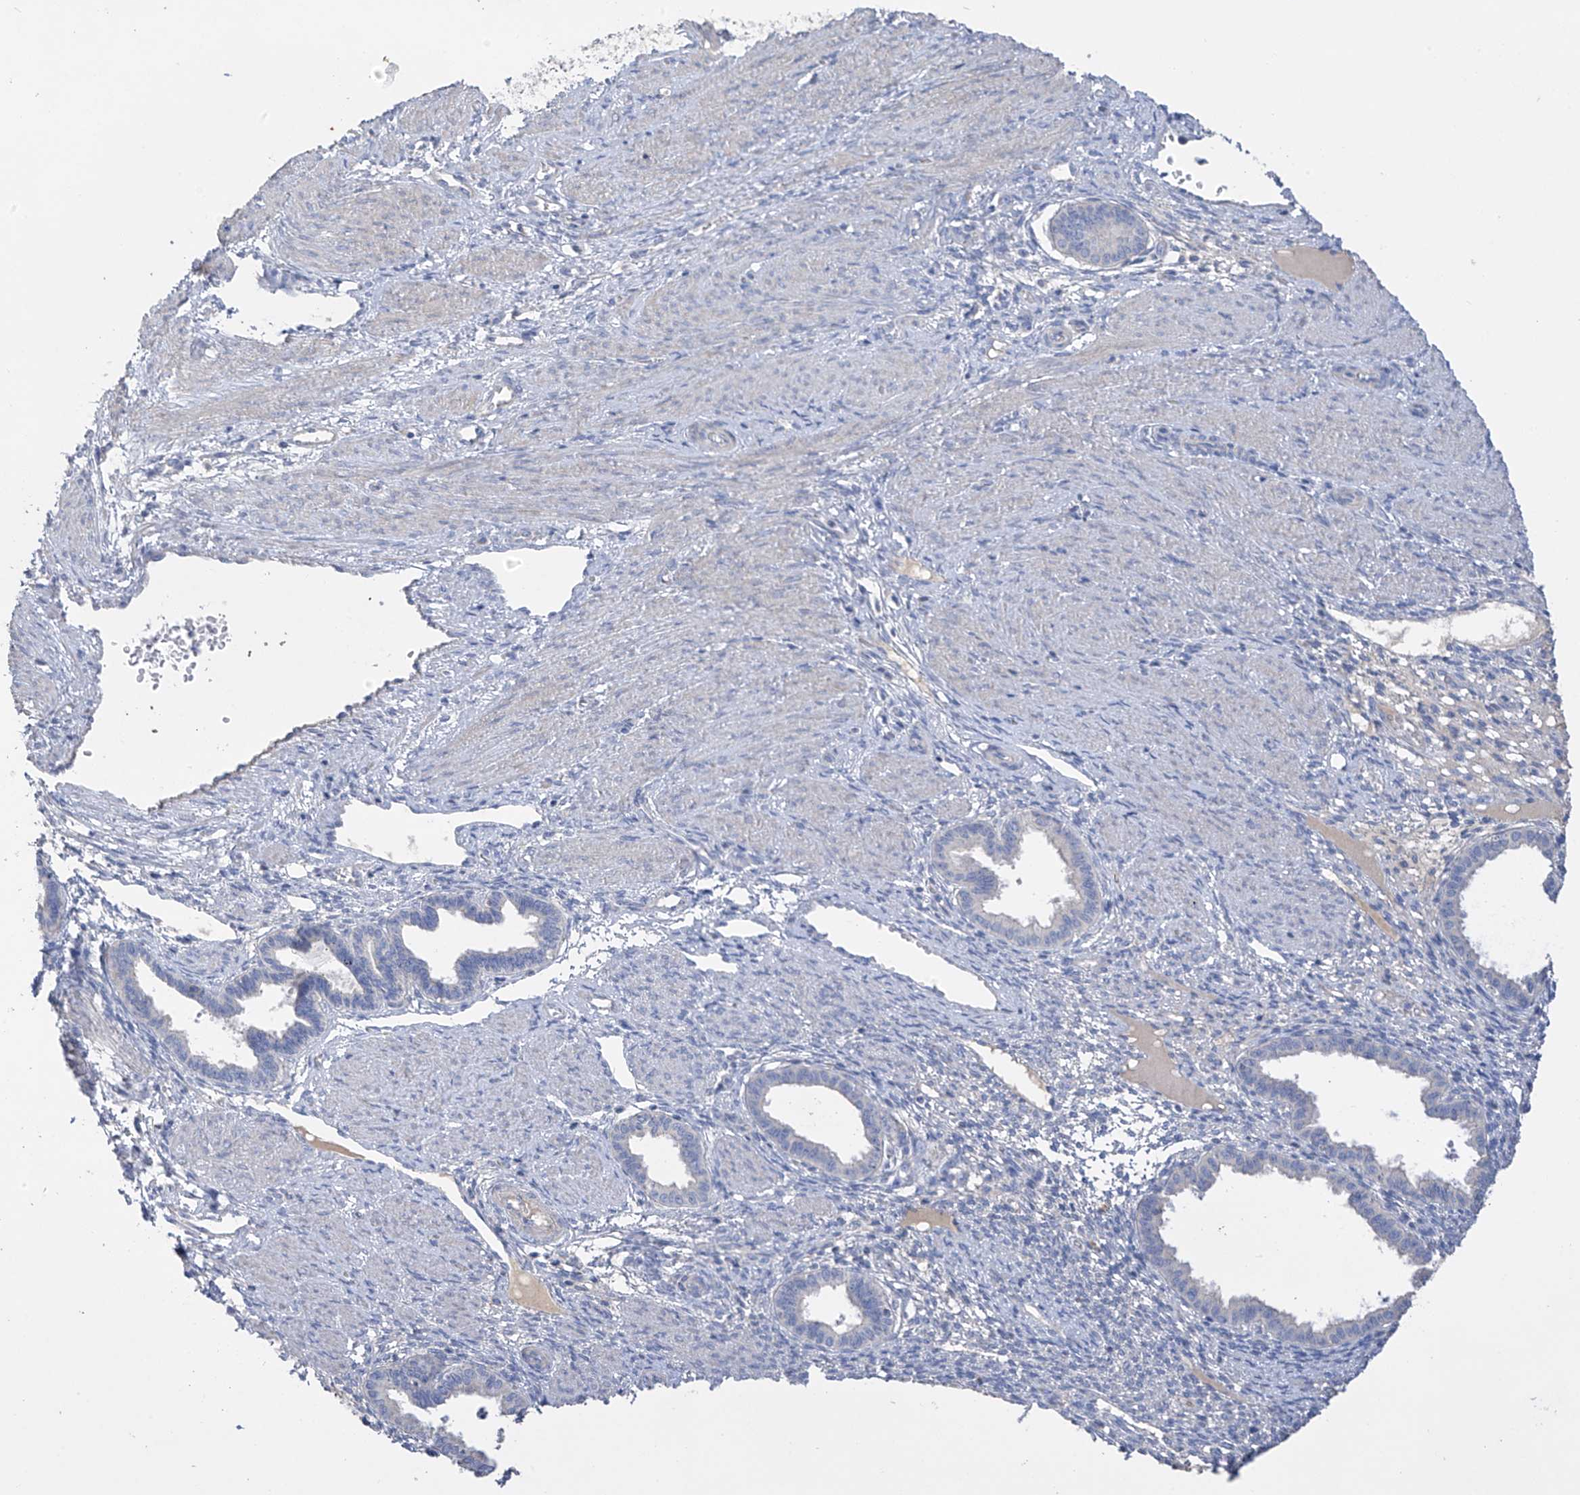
{"staining": {"intensity": "negative", "quantity": "none", "location": "none"}, "tissue": "endometrium", "cell_type": "Cells in endometrial stroma", "image_type": "normal", "snomed": [{"axis": "morphology", "description": "Normal tissue, NOS"}, {"axis": "topography", "description": "Endometrium"}], "caption": "Immunohistochemistry (IHC) image of unremarkable endometrium stained for a protein (brown), which reveals no staining in cells in endometrial stroma.", "gene": "PRSS12", "patient": {"sex": "female", "age": 33}}